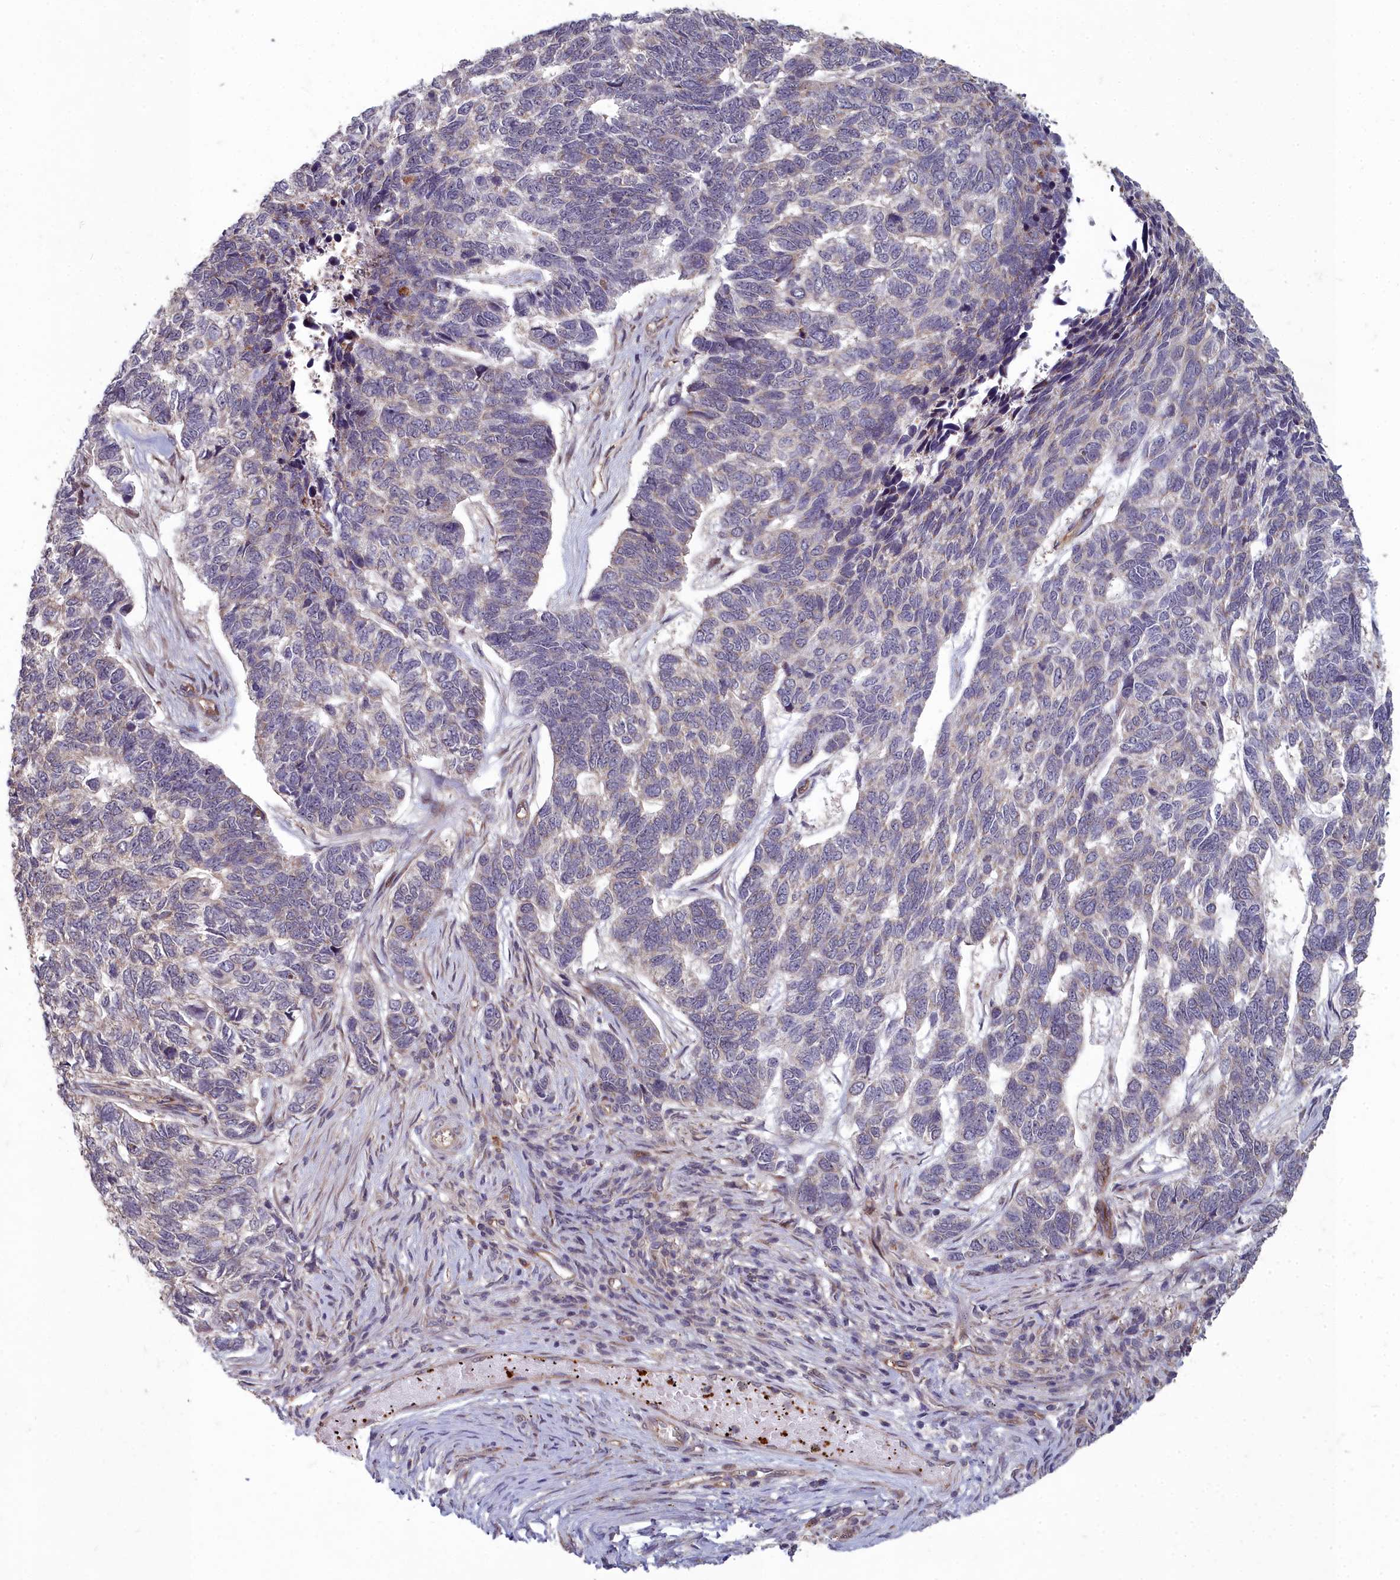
{"staining": {"intensity": "negative", "quantity": "none", "location": "none"}, "tissue": "skin cancer", "cell_type": "Tumor cells", "image_type": "cancer", "snomed": [{"axis": "morphology", "description": "Basal cell carcinoma"}, {"axis": "topography", "description": "Skin"}], "caption": "Skin basal cell carcinoma was stained to show a protein in brown. There is no significant staining in tumor cells.", "gene": "TSPYL4", "patient": {"sex": "female", "age": 65}}